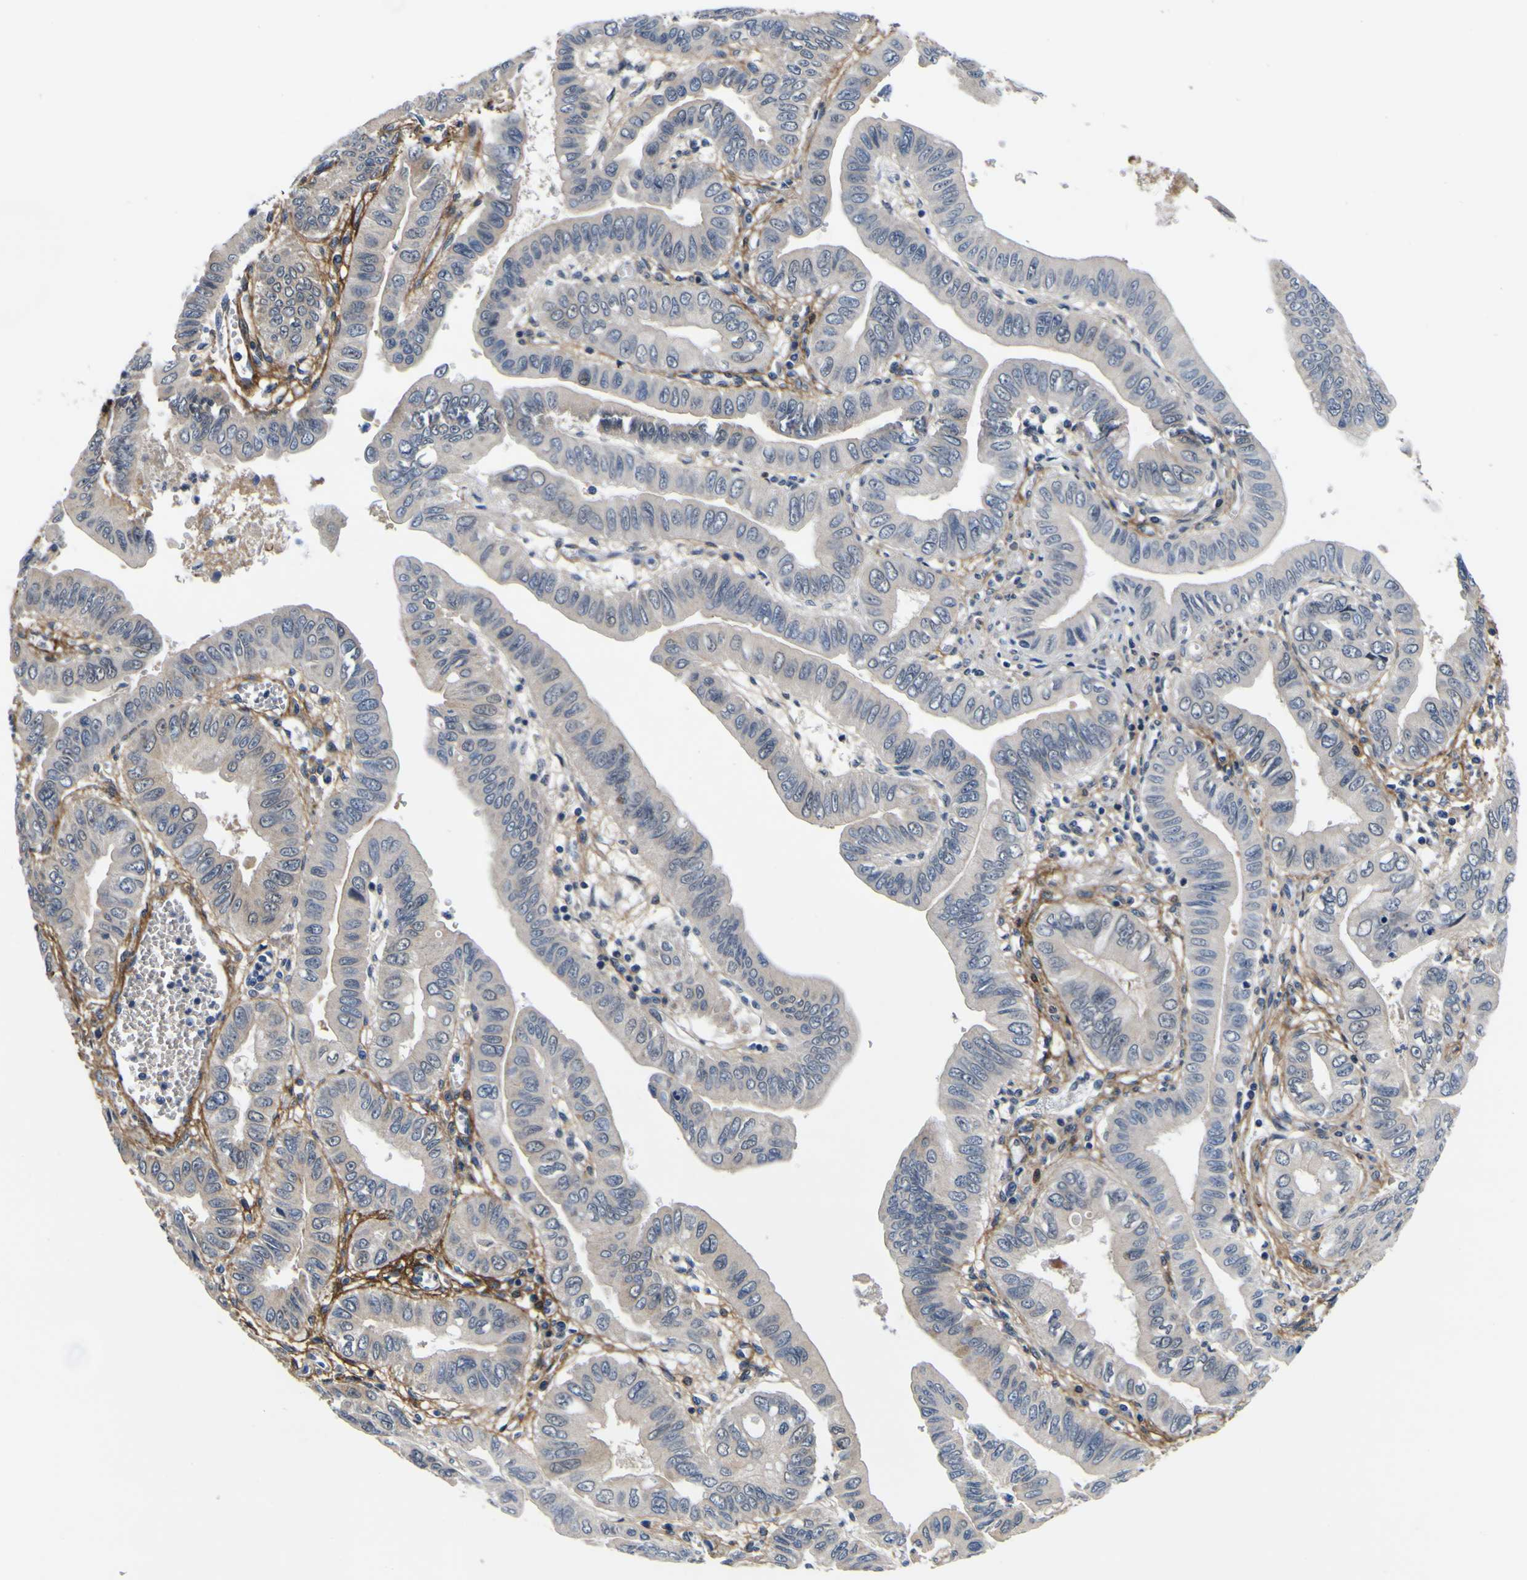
{"staining": {"intensity": "negative", "quantity": "none", "location": "none"}, "tissue": "pancreatic cancer", "cell_type": "Tumor cells", "image_type": "cancer", "snomed": [{"axis": "morphology", "description": "Normal tissue, NOS"}, {"axis": "topography", "description": "Lymph node"}], "caption": "The image shows no staining of tumor cells in pancreatic cancer.", "gene": "POSTN", "patient": {"sex": "male", "age": 50}}